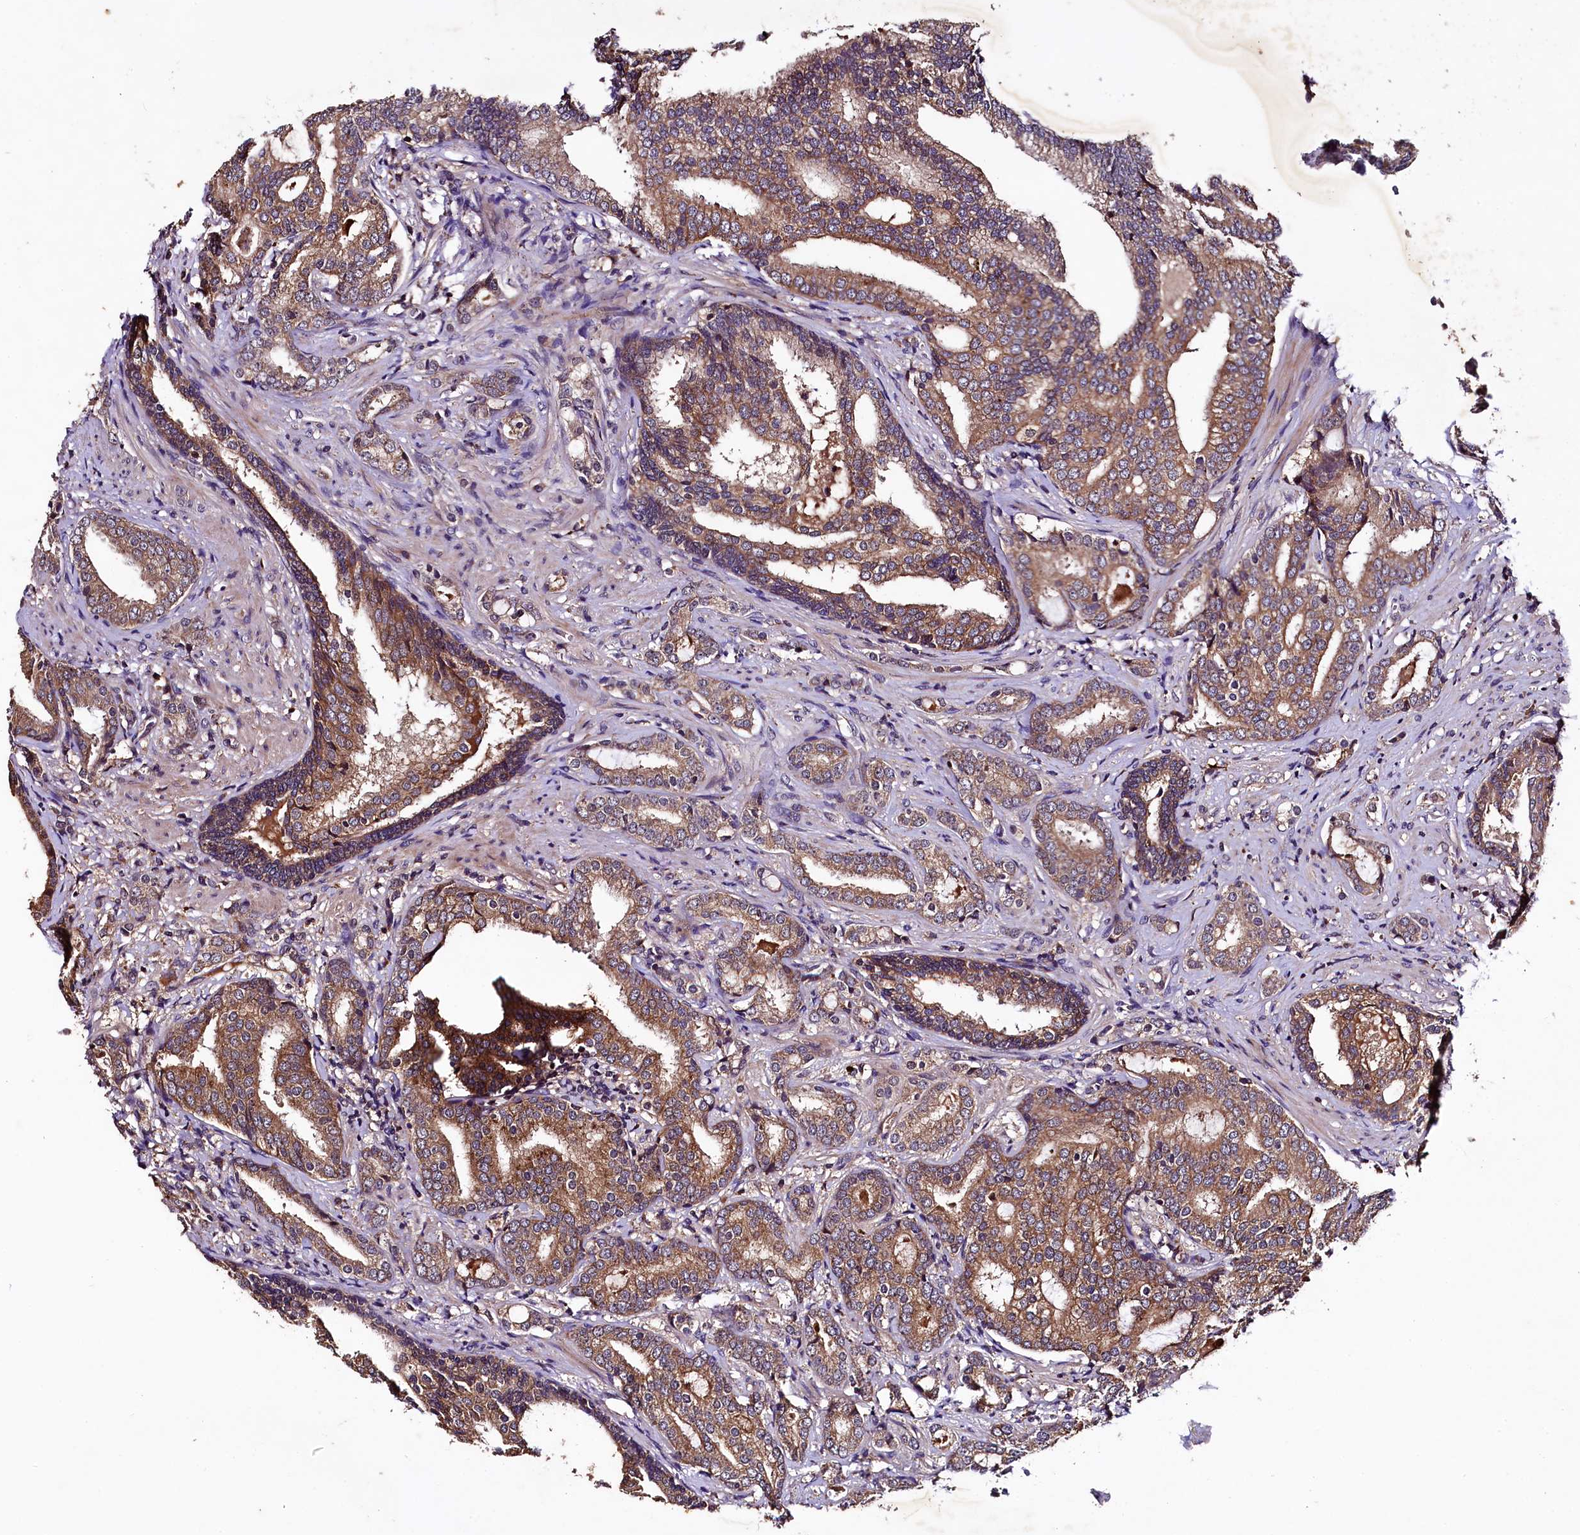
{"staining": {"intensity": "moderate", "quantity": ">75%", "location": "cytoplasmic/membranous"}, "tissue": "prostate cancer", "cell_type": "Tumor cells", "image_type": "cancer", "snomed": [{"axis": "morphology", "description": "Adenocarcinoma, High grade"}, {"axis": "topography", "description": "Prostate"}], "caption": "Brown immunohistochemical staining in high-grade adenocarcinoma (prostate) displays moderate cytoplasmic/membranous positivity in about >75% of tumor cells.", "gene": "PLXNB1", "patient": {"sex": "male", "age": 63}}